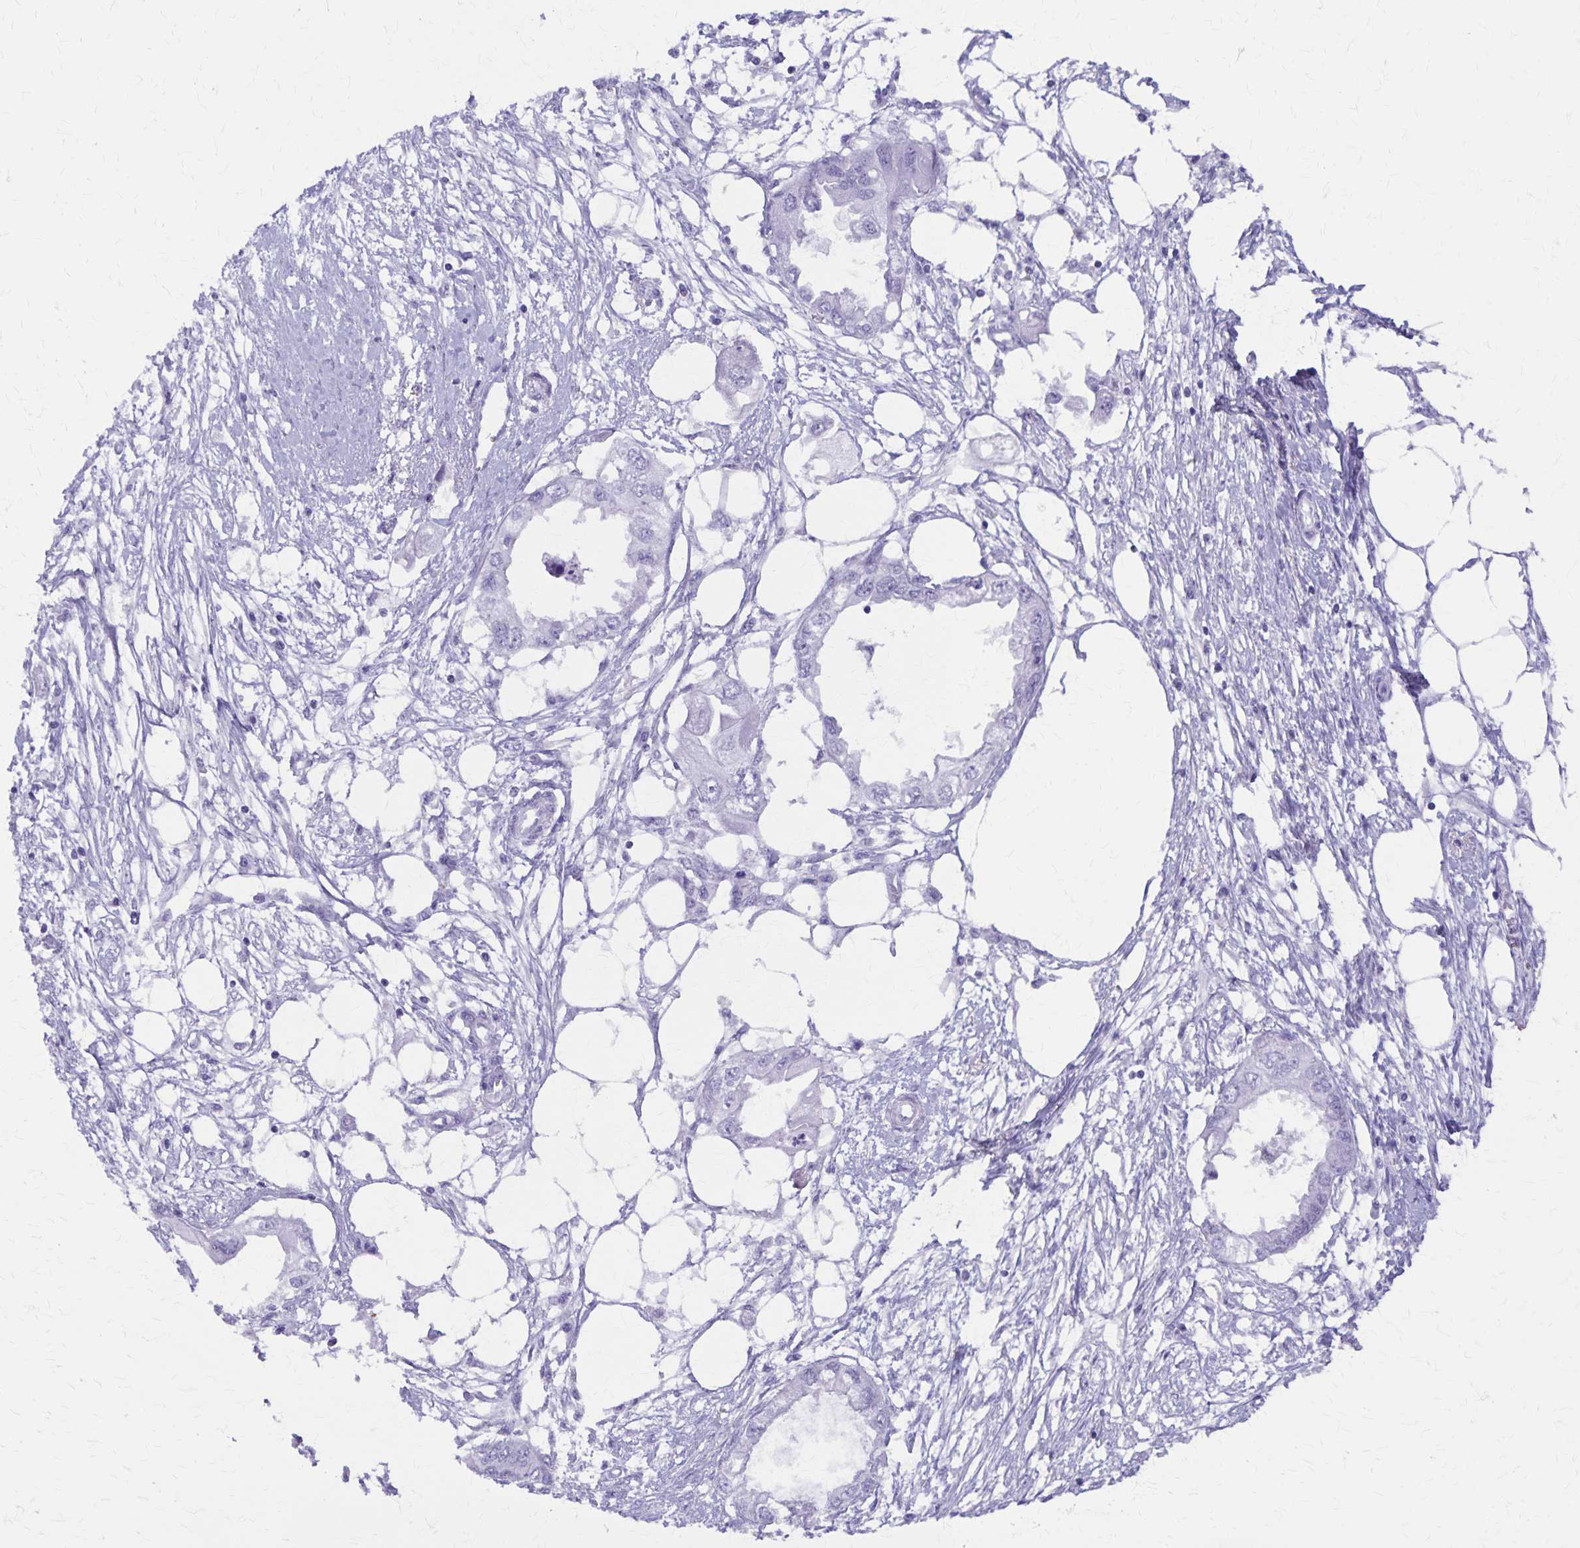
{"staining": {"intensity": "negative", "quantity": "none", "location": "none"}, "tissue": "endometrial cancer", "cell_type": "Tumor cells", "image_type": "cancer", "snomed": [{"axis": "morphology", "description": "Adenocarcinoma, NOS"}, {"axis": "morphology", "description": "Adenocarcinoma, metastatic, NOS"}, {"axis": "topography", "description": "Adipose tissue"}, {"axis": "topography", "description": "Endometrium"}], "caption": "Histopathology image shows no protein expression in tumor cells of endometrial metastatic adenocarcinoma tissue.", "gene": "DEFA5", "patient": {"sex": "female", "age": 67}}